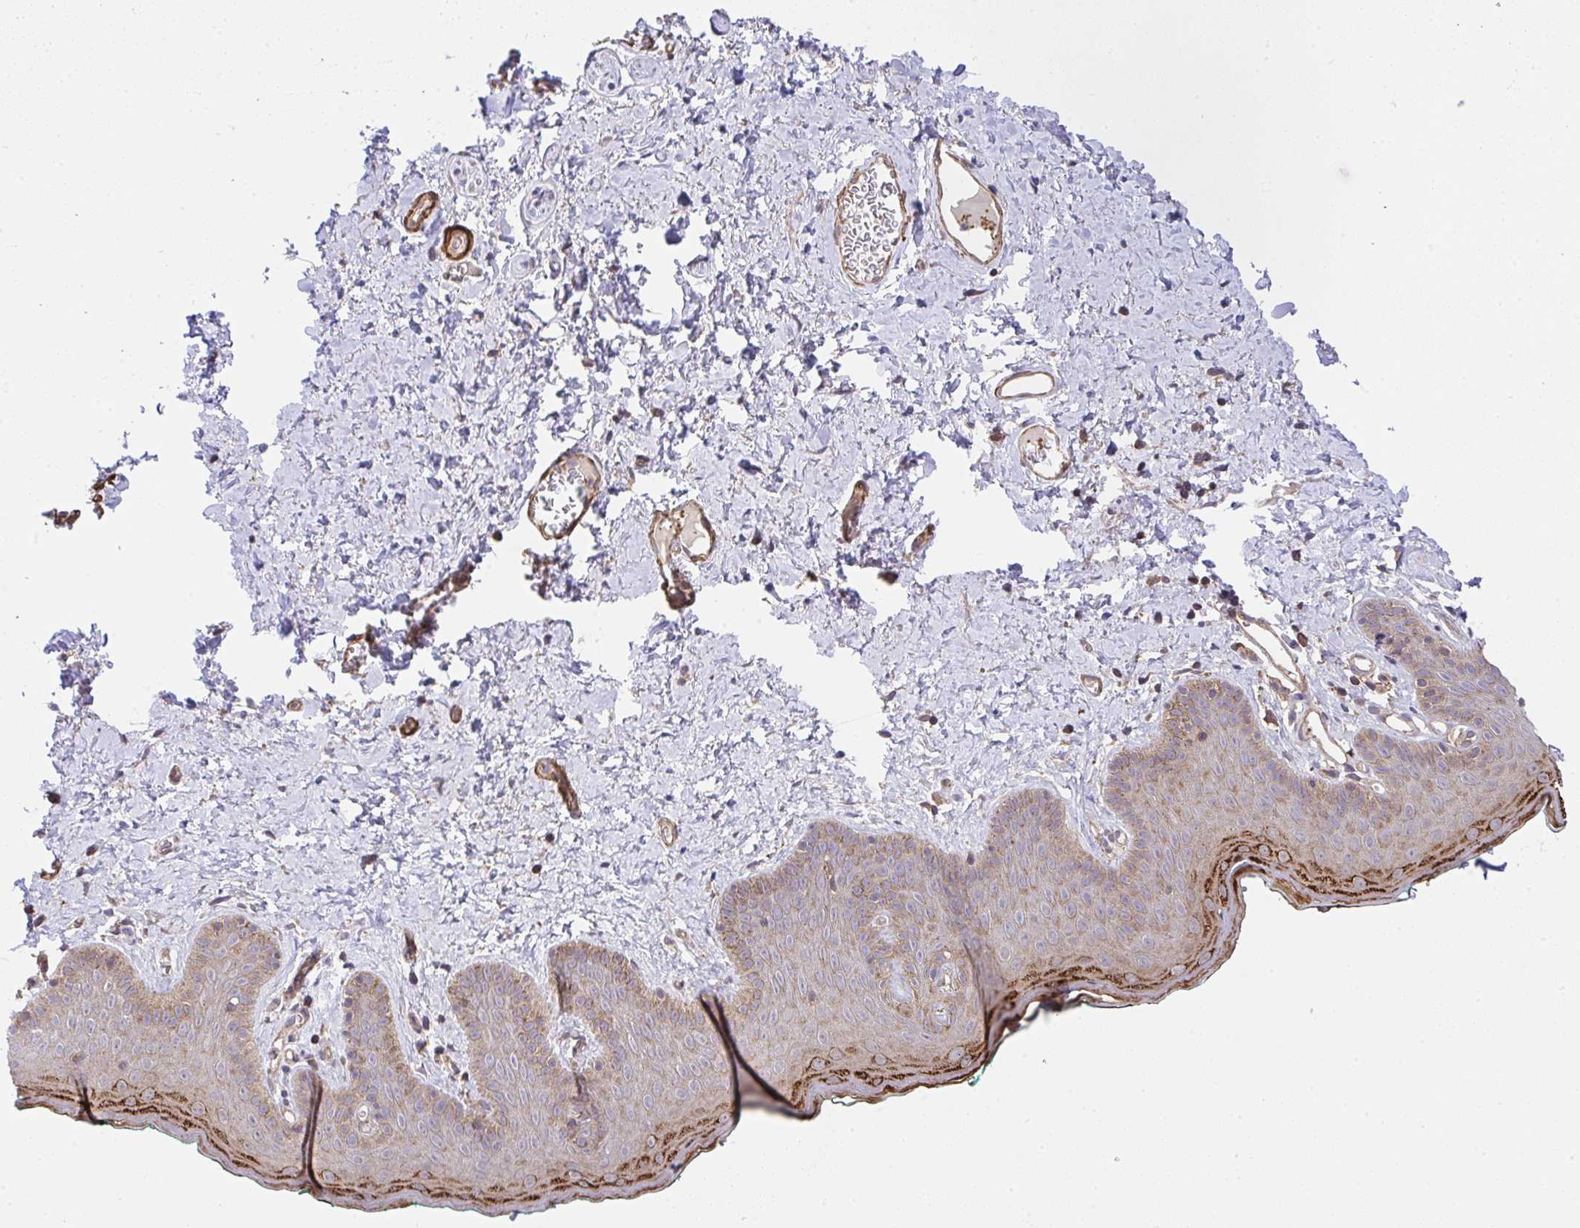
{"staining": {"intensity": "strong", "quantity": "<25%", "location": "cytoplasmic/membranous"}, "tissue": "skin", "cell_type": "Epidermal cells", "image_type": "normal", "snomed": [{"axis": "morphology", "description": "Normal tissue, NOS"}, {"axis": "topography", "description": "Vulva"}, {"axis": "topography", "description": "Peripheral nerve tissue"}], "caption": "Immunohistochemistry image of unremarkable skin stained for a protein (brown), which shows medium levels of strong cytoplasmic/membranous expression in approximately <25% of epidermal cells.", "gene": "ZNF696", "patient": {"sex": "female", "age": 66}}